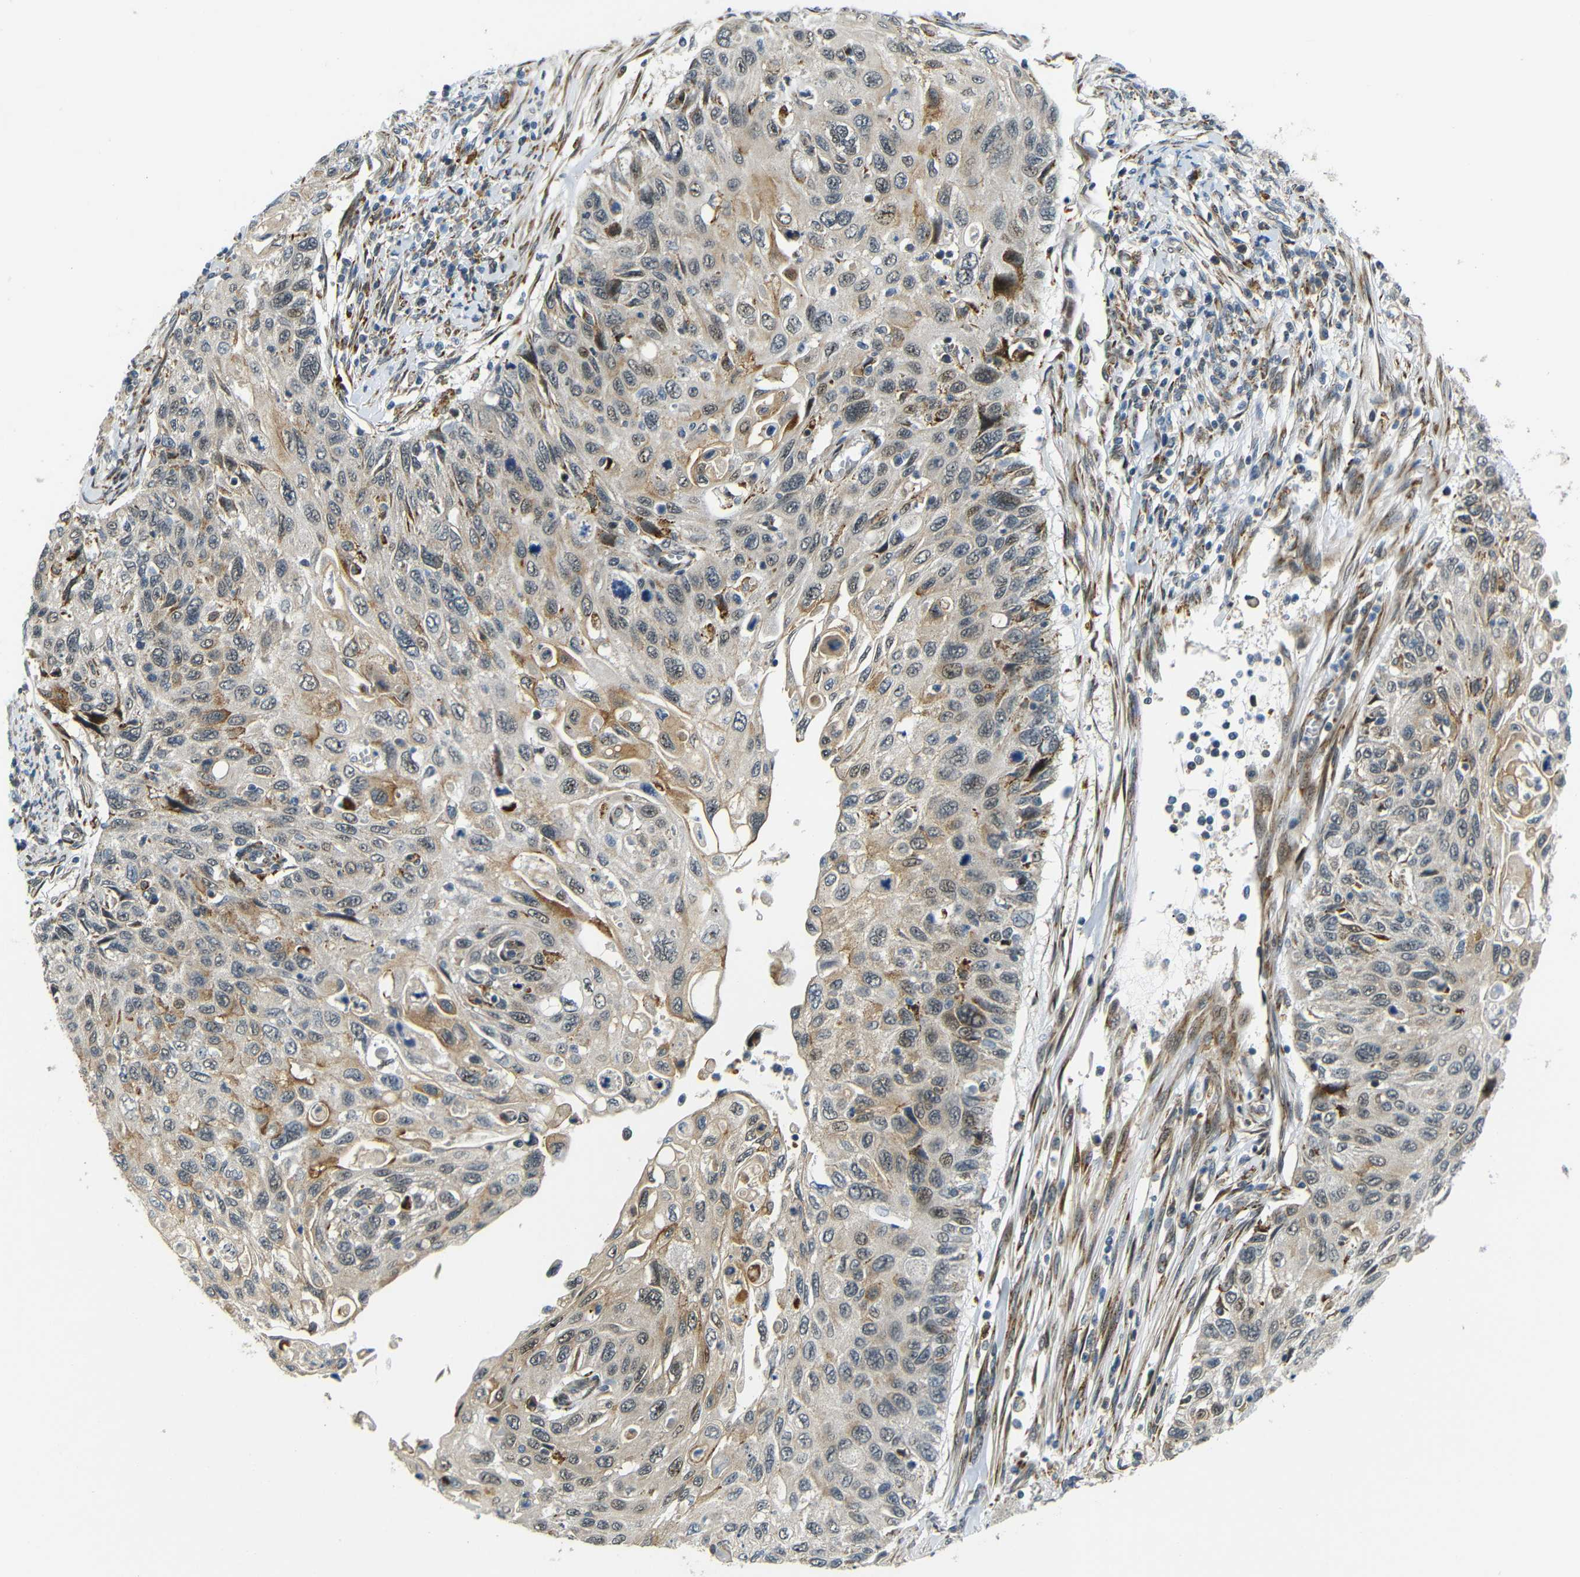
{"staining": {"intensity": "moderate", "quantity": "25%-75%", "location": "cytoplasmic/membranous,nuclear"}, "tissue": "cervical cancer", "cell_type": "Tumor cells", "image_type": "cancer", "snomed": [{"axis": "morphology", "description": "Squamous cell carcinoma, NOS"}, {"axis": "topography", "description": "Cervix"}], "caption": "Immunohistochemical staining of squamous cell carcinoma (cervical) shows medium levels of moderate cytoplasmic/membranous and nuclear protein expression in about 25%-75% of tumor cells.", "gene": "SYDE1", "patient": {"sex": "female", "age": 70}}